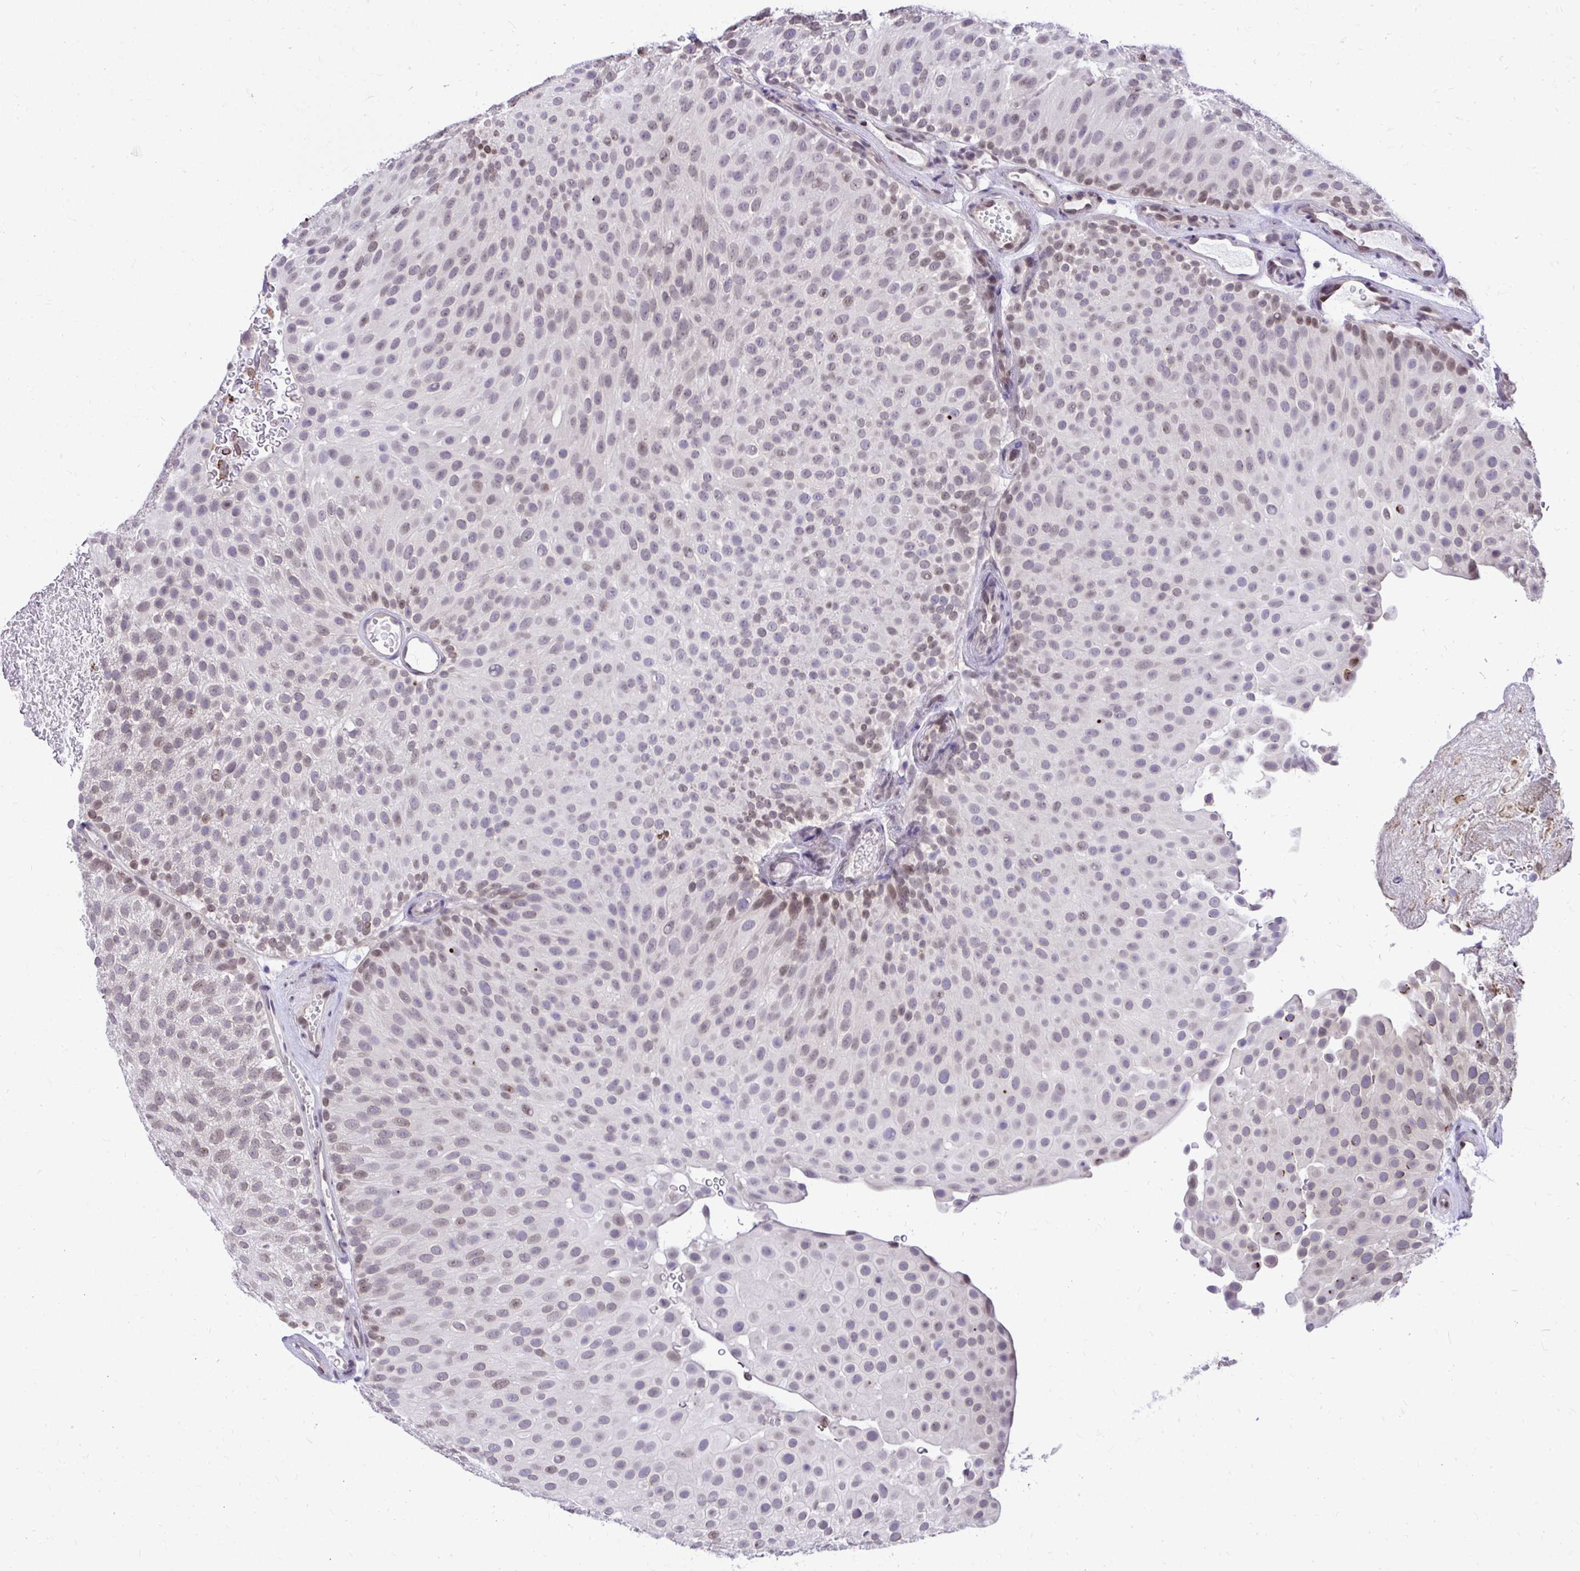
{"staining": {"intensity": "weak", "quantity": "25%-75%", "location": "cytoplasmic/membranous,nuclear"}, "tissue": "urothelial cancer", "cell_type": "Tumor cells", "image_type": "cancer", "snomed": [{"axis": "morphology", "description": "Urothelial carcinoma, Low grade"}, {"axis": "topography", "description": "Urinary bladder"}], "caption": "Human urothelial cancer stained with a brown dye reveals weak cytoplasmic/membranous and nuclear positive expression in about 25%-75% of tumor cells.", "gene": "BANF1", "patient": {"sex": "male", "age": 78}}